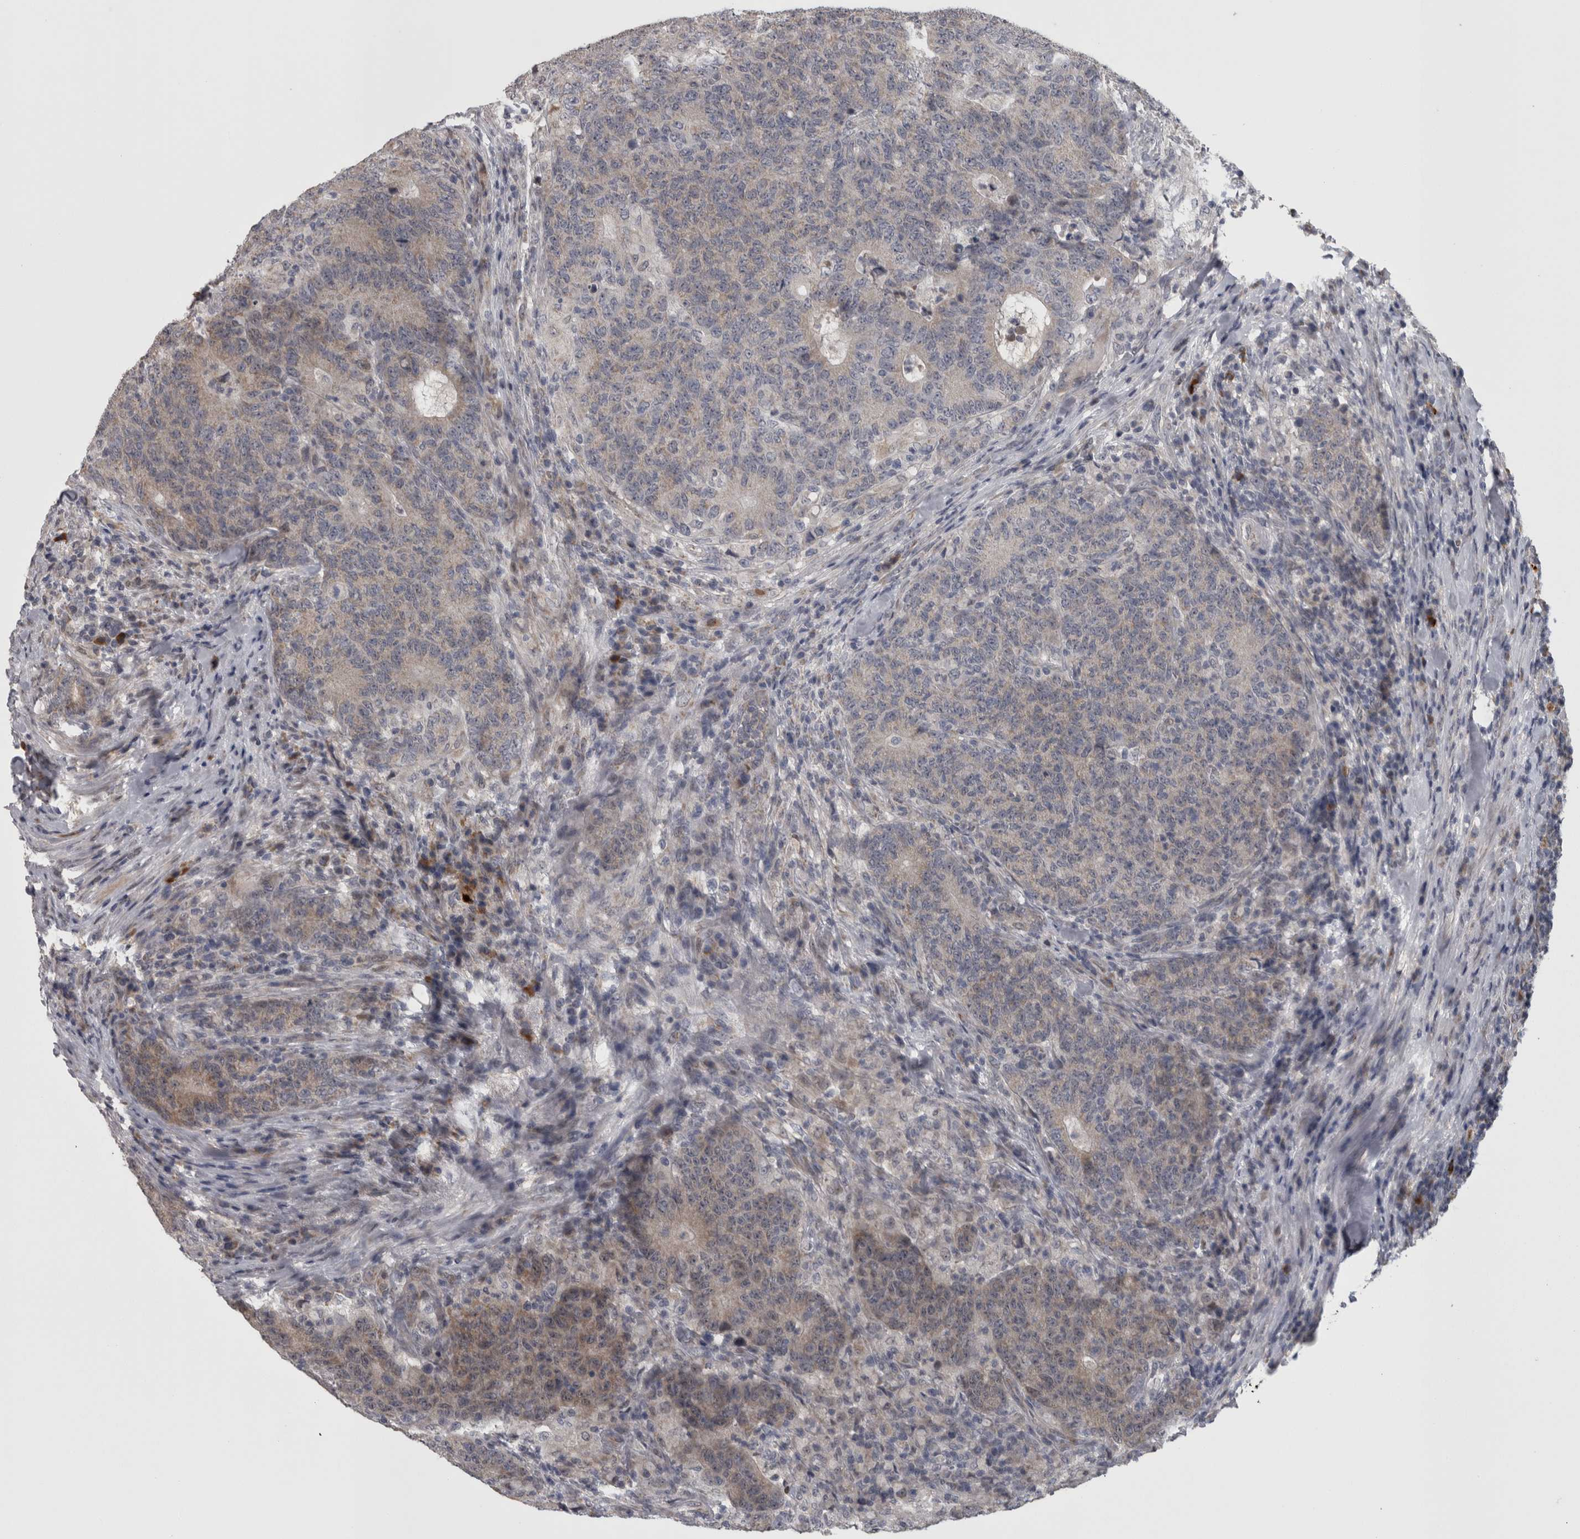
{"staining": {"intensity": "weak", "quantity": "<25%", "location": "cytoplasmic/membranous"}, "tissue": "colorectal cancer", "cell_type": "Tumor cells", "image_type": "cancer", "snomed": [{"axis": "morphology", "description": "Normal tissue, NOS"}, {"axis": "morphology", "description": "Adenocarcinoma, NOS"}, {"axis": "topography", "description": "Colon"}], "caption": "The IHC micrograph has no significant expression in tumor cells of colorectal cancer tissue.", "gene": "DBT", "patient": {"sex": "female", "age": 75}}